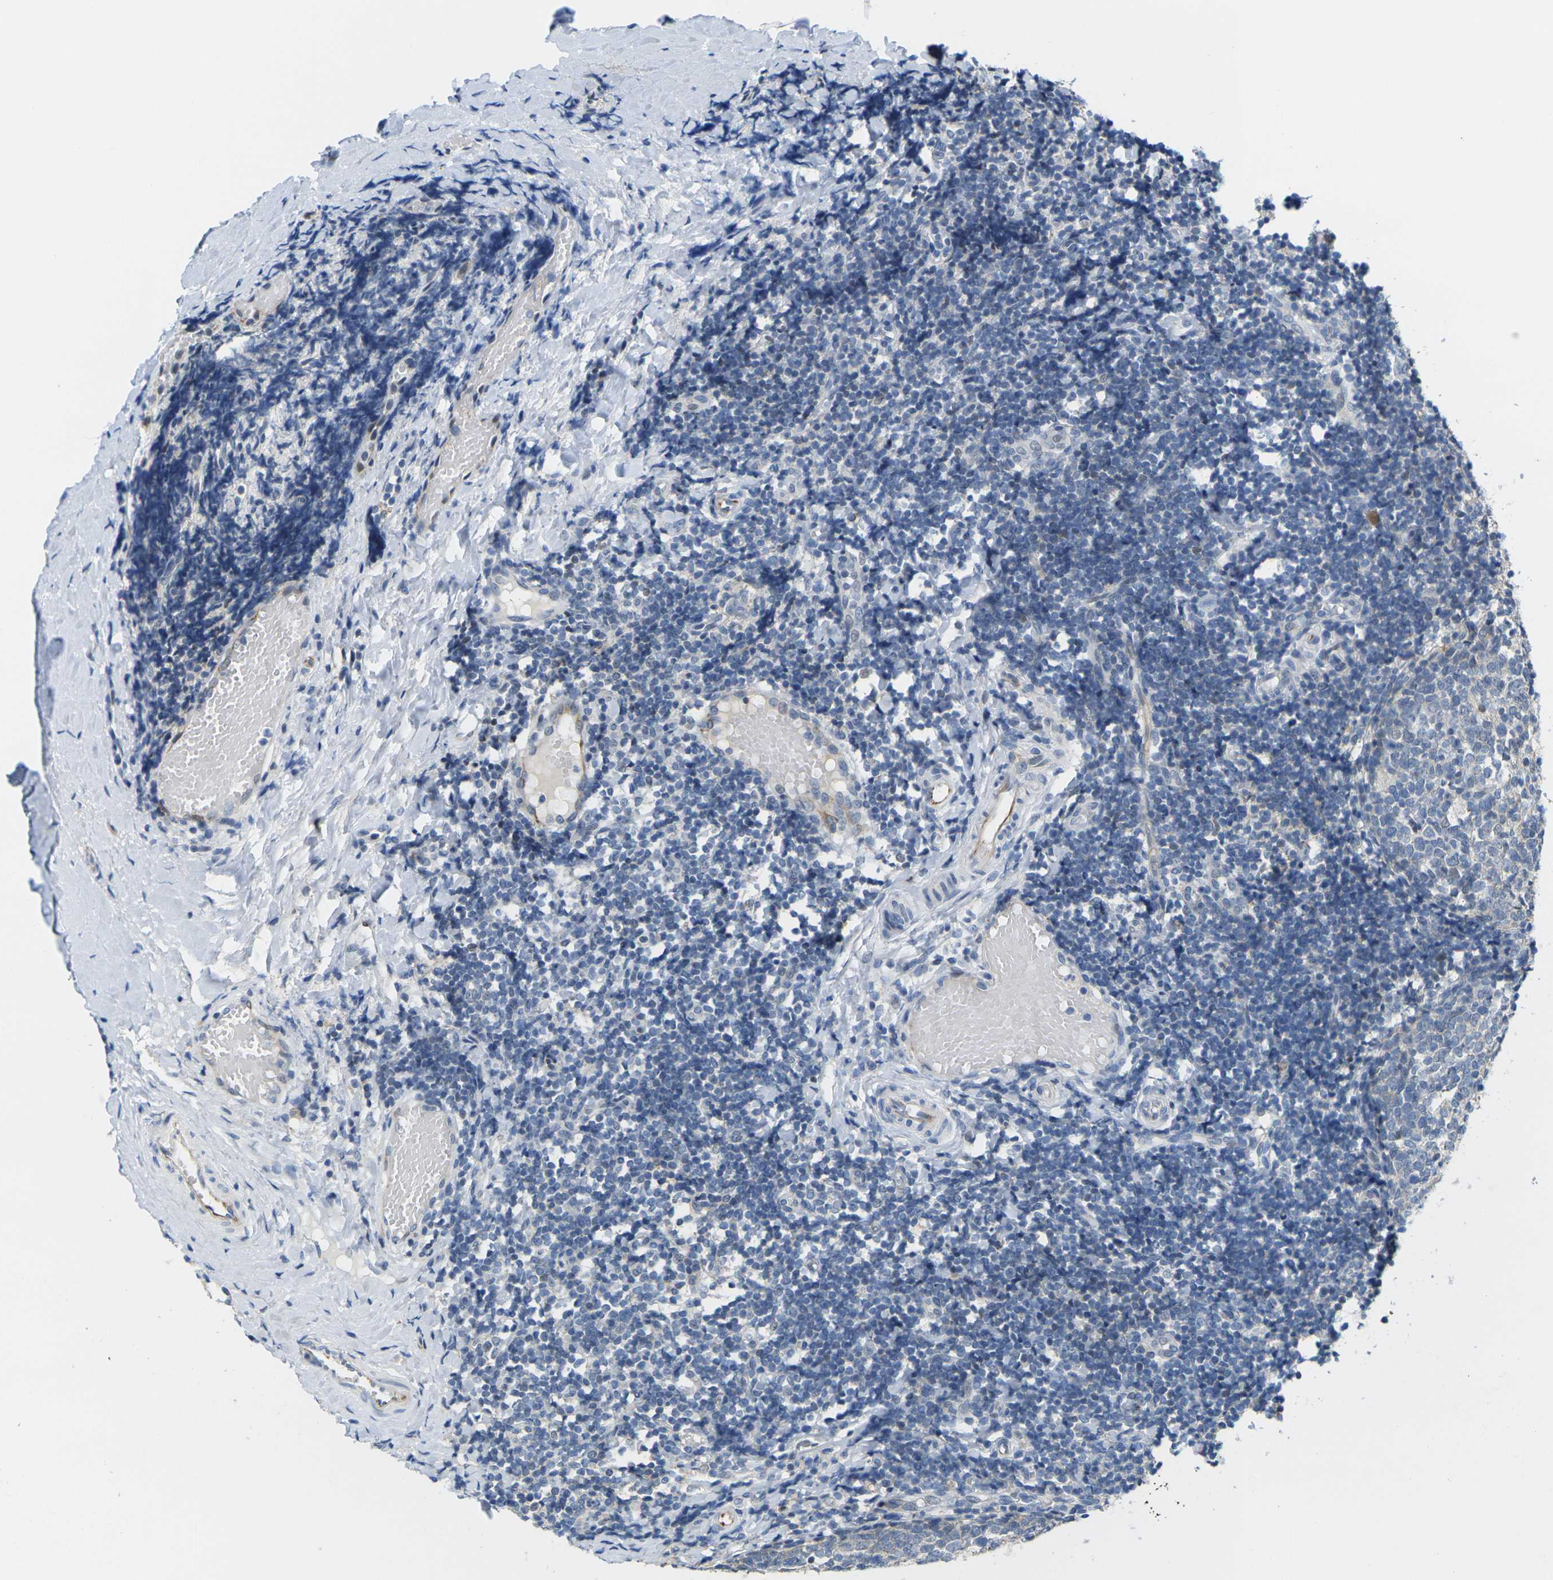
{"staining": {"intensity": "weak", "quantity": "<25%", "location": "cytoplasmic/membranous"}, "tissue": "tonsil", "cell_type": "Germinal center cells", "image_type": "normal", "snomed": [{"axis": "morphology", "description": "Normal tissue, NOS"}, {"axis": "topography", "description": "Tonsil"}], "caption": "High power microscopy image of an IHC micrograph of benign tonsil, revealing no significant positivity in germinal center cells.", "gene": "OTOF", "patient": {"sex": "female", "age": 19}}